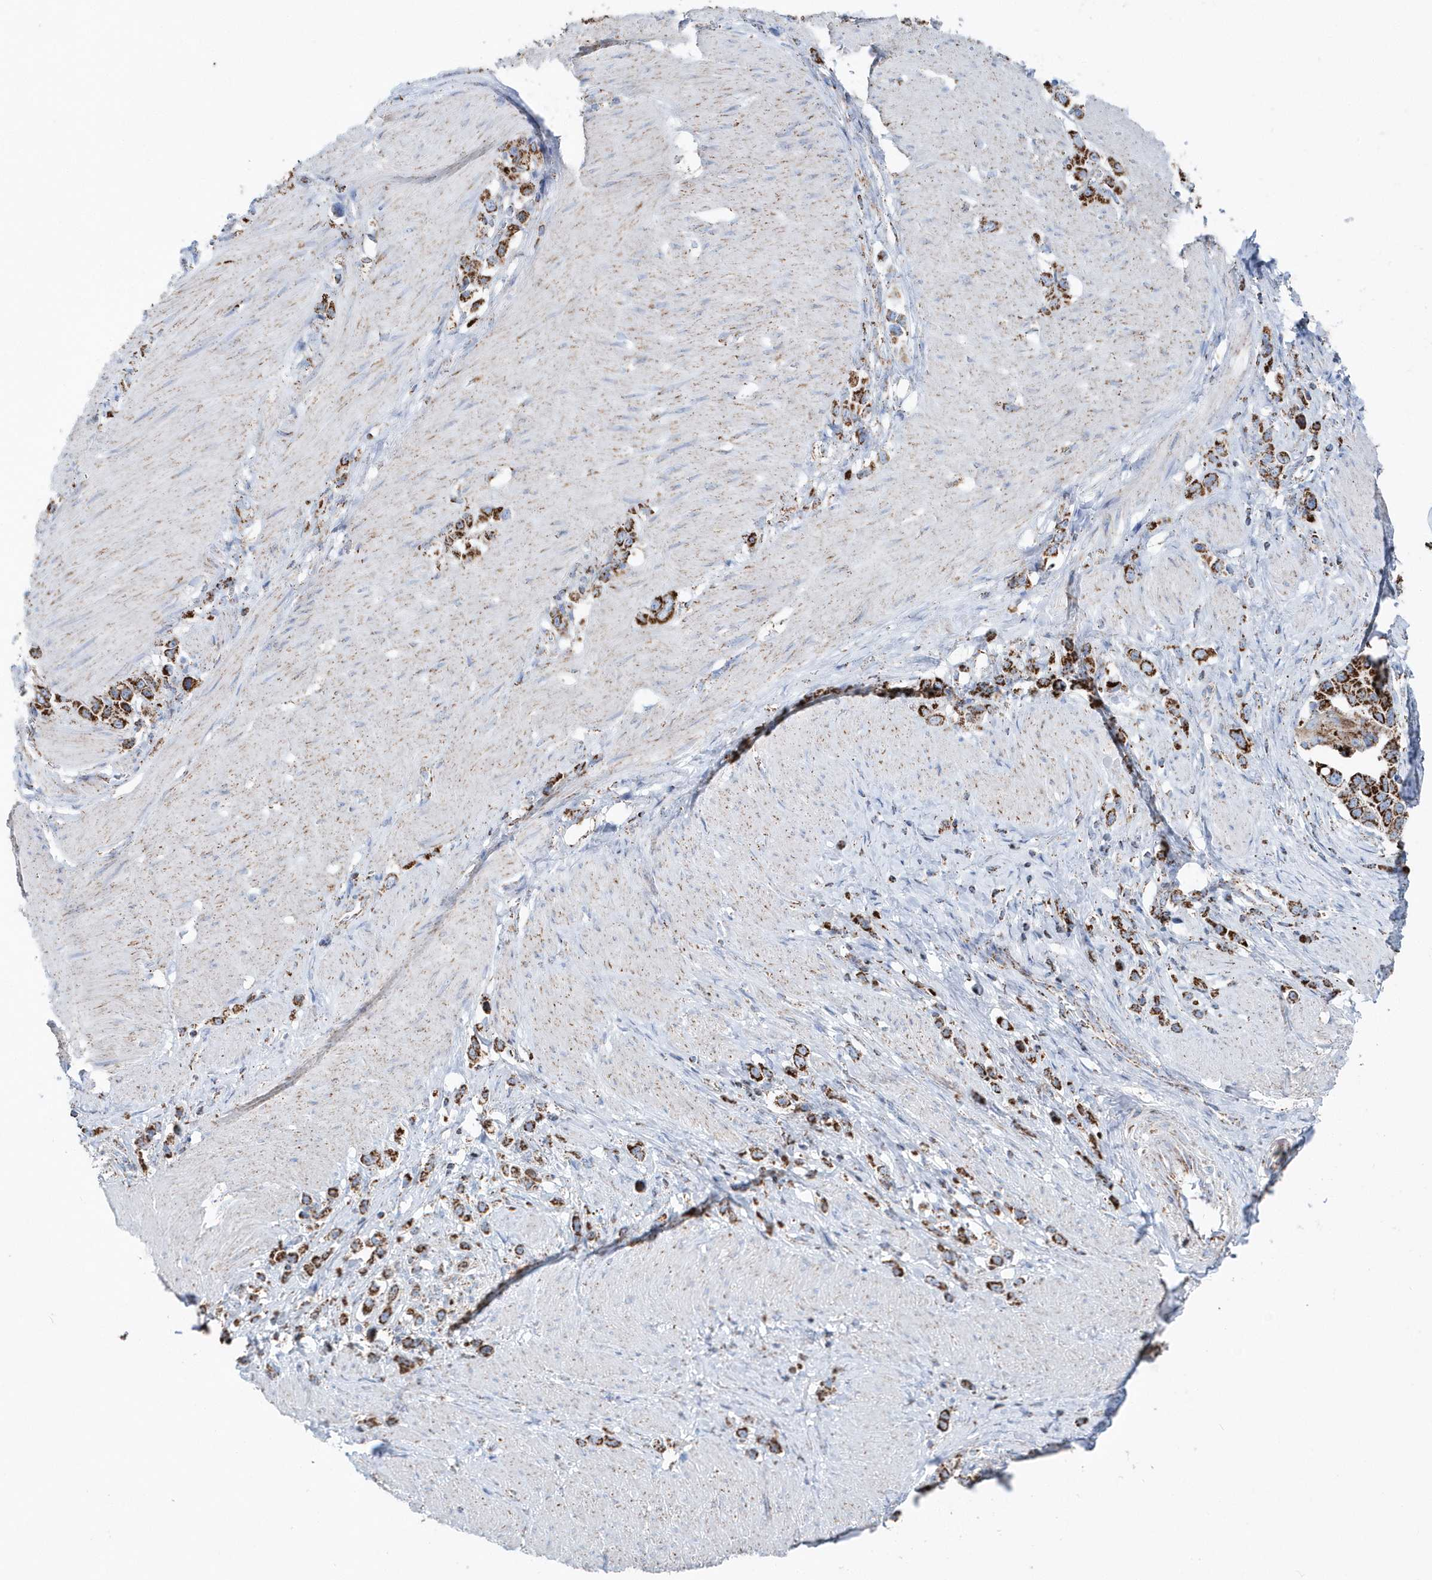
{"staining": {"intensity": "strong", "quantity": ">75%", "location": "cytoplasmic/membranous"}, "tissue": "stomach cancer", "cell_type": "Tumor cells", "image_type": "cancer", "snomed": [{"axis": "morphology", "description": "Normal tissue, NOS"}, {"axis": "morphology", "description": "Adenocarcinoma, NOS"}, {"axis": "topography", "description": "Stomach, upper"}, {"axis": "topography", "description": "Stomach"}], "caption": "Immunohistochemical staining of stomach adenocarcinoma displays strong cytoplasmic/membranous protein expression in approximately >75% of tumor cells.", "gene": "TMCO6", "patient": {"sex": "female", "age": 65}}